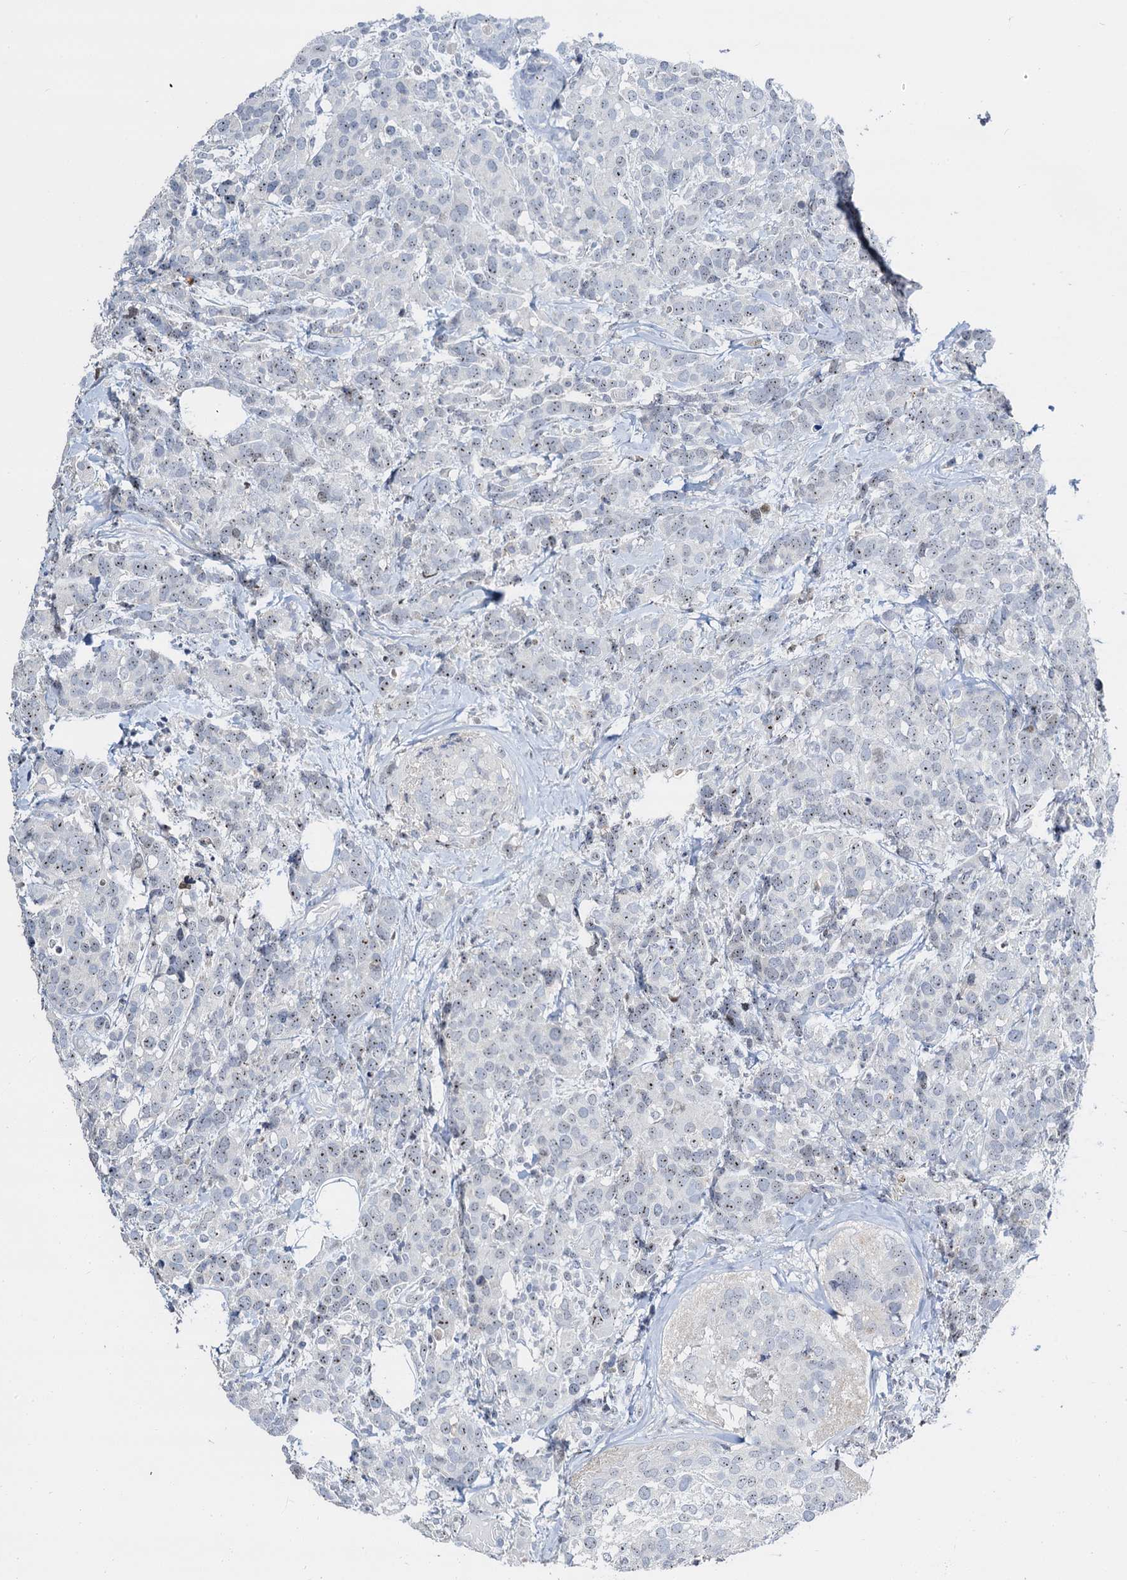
{"staining": {"intensity": "weak", "quantity": "25%-75%", "location": "nuclear"}, "tissue": "breast cancer", "cell_type": "Tumor cells", "image_type": "cancer", "snomed": [{"axis": "morphology", "description": "Lobular carcinoma"}, {"axis": "topography", "description": "Breast"}], "caption": "This micrograph displays immunohistochemistry (IHC) staining of human breast cancer (lobular carcinoma), with low weak nuclear expression in approximately 25%-75% of tumor cells.", "gene": "NOP2", "patient": {"sex": "female", "age": 59}}